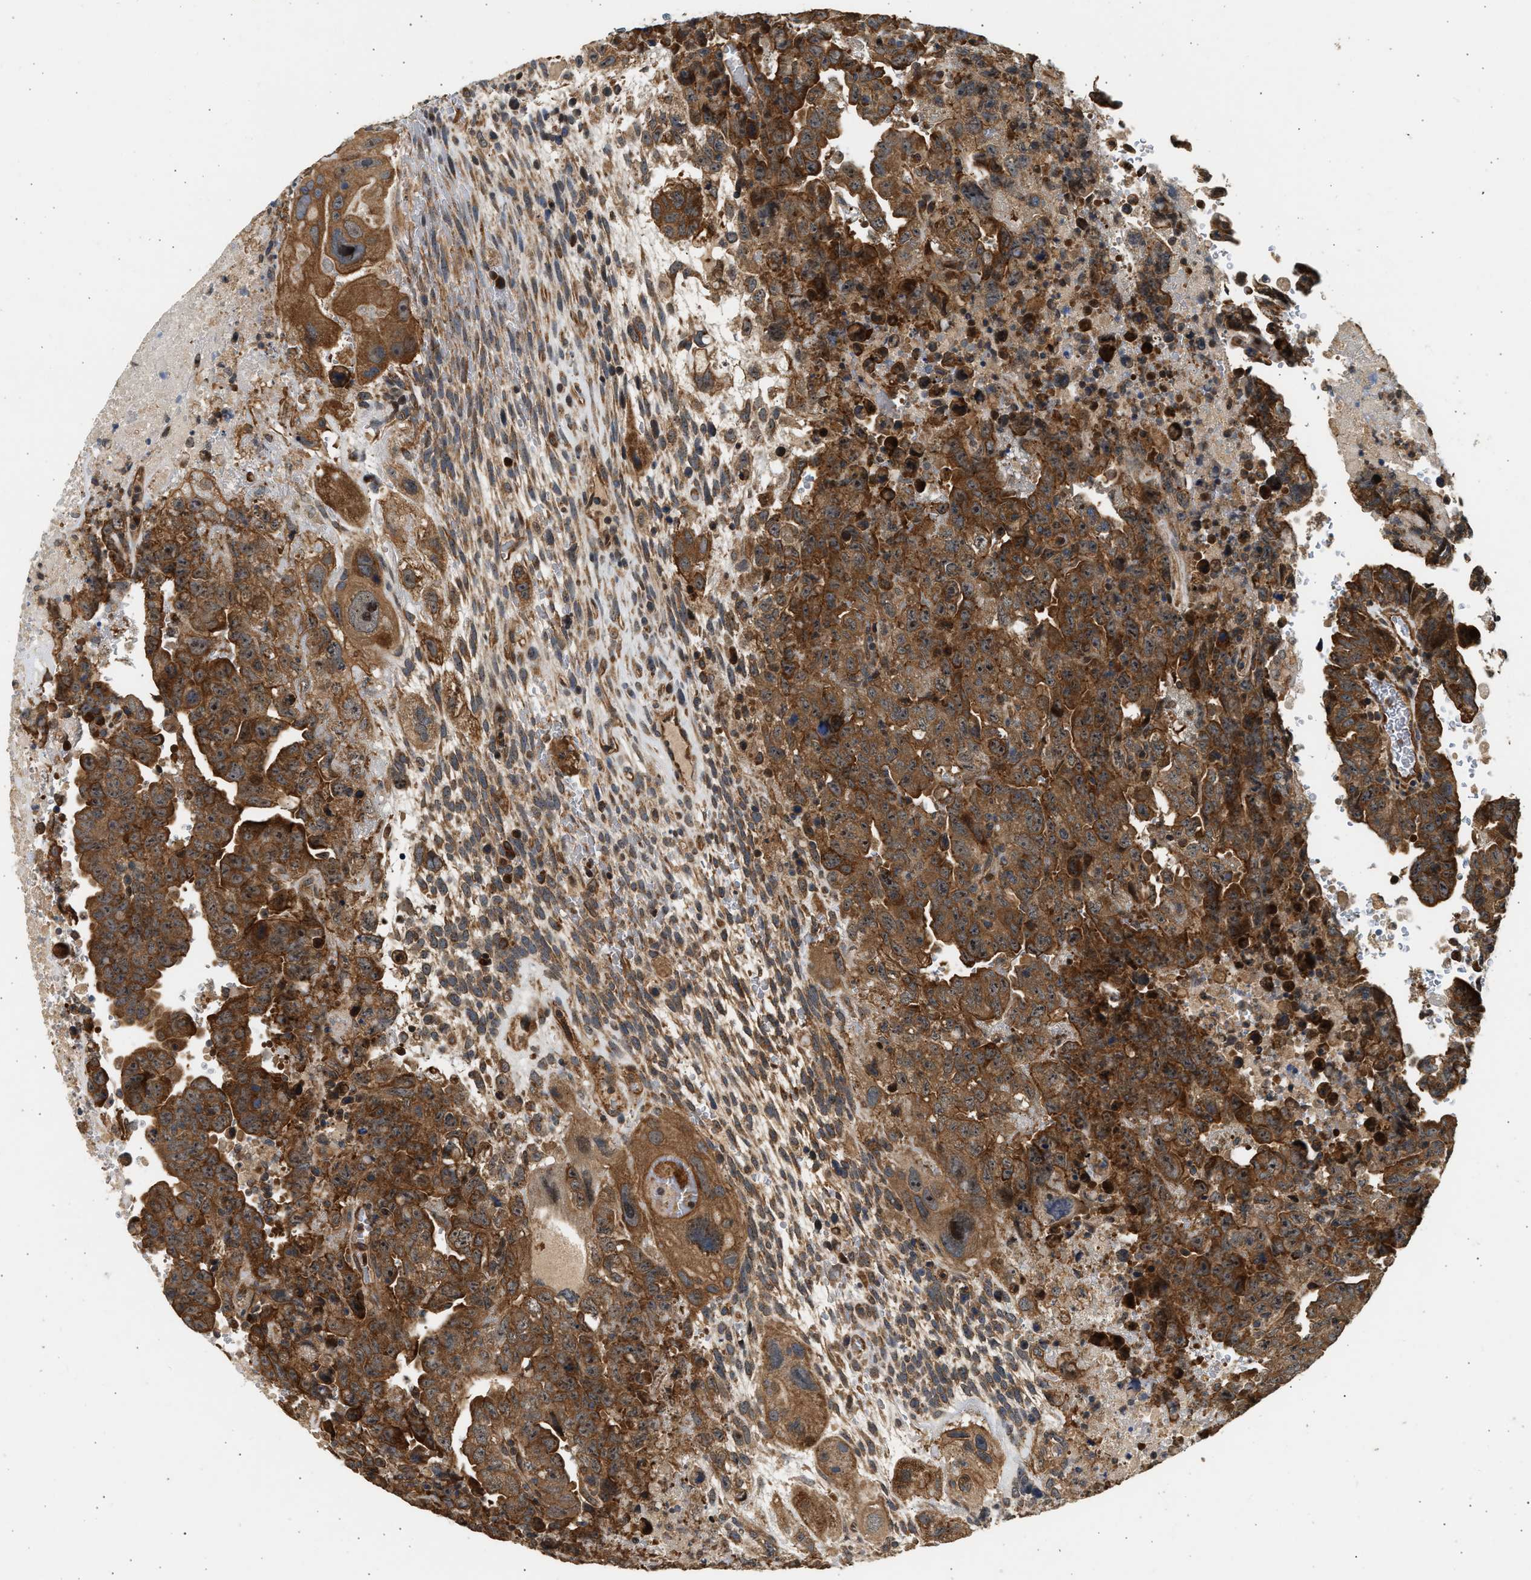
{"staining": {"intensity": "strong", "quantity": ">75%", "location": "cytoplasmic/membranous"}, "tissue": "testis cancer", "cell_type": "Tumor cells", "image_type": "cancer", "snomed": [{"axis": "morphology", "description": "Carcinoma, Embryonal, NOS"}, {"axis": "topography", "description": "Testis"}], "caption": "IHC of human testis embryonal carcinoma exhibits high levels of strong cytoplasmic/membranous staining in about >75% of tumor cells. (brown staining indicates protein expression, while blue staining denotes nuclei).", "gene": "DUSP14", "patient": {"sex": "male", "age": 28}}